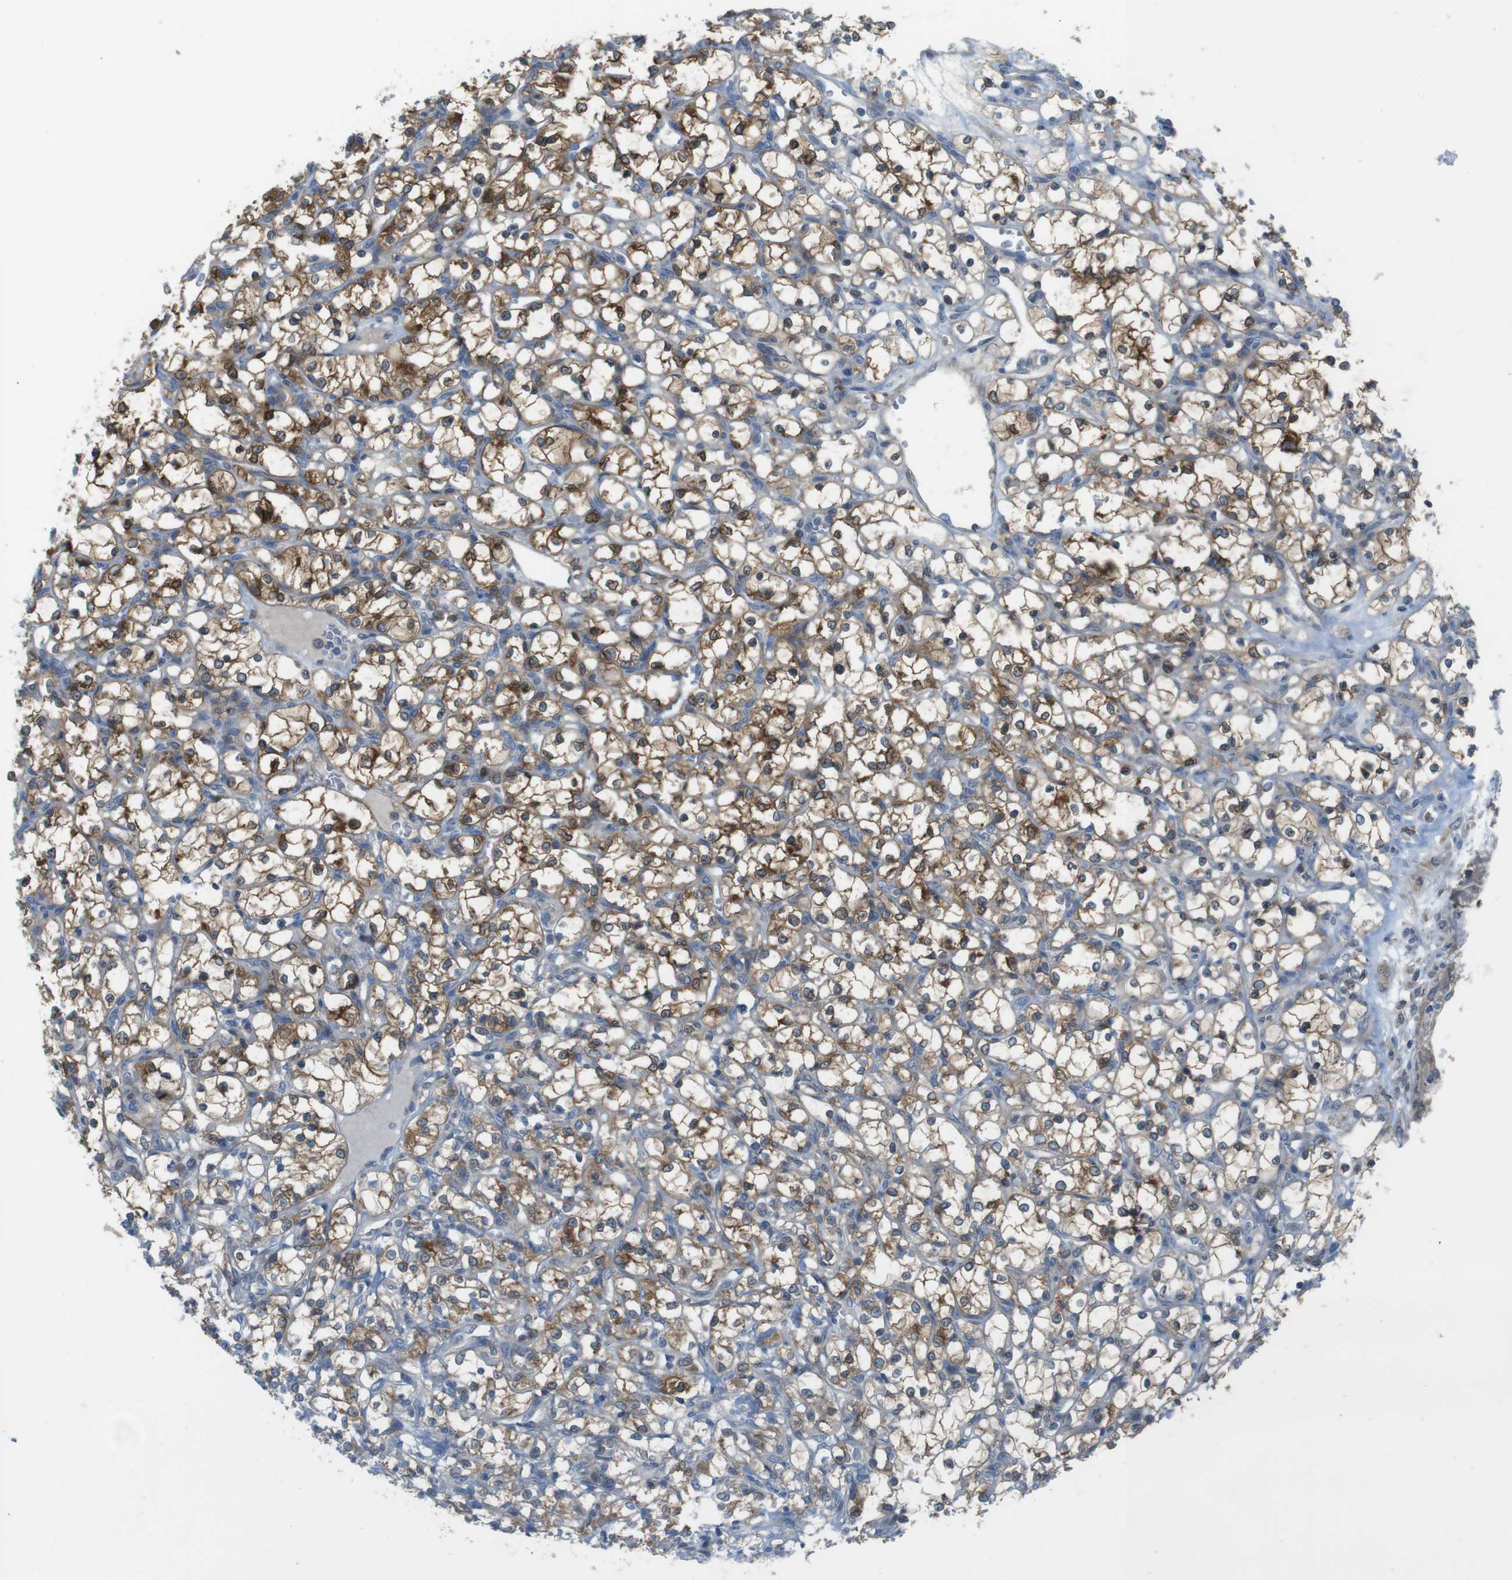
{"staining": {"intensity": "moderate", "quantity": ">75%", "location": "cytoplasmic/membranous"}, "tissue": "renal cancer", "cell_type": "Tumor cells", "image_type": "cancer", "snomed": [{"axis": "morphology", "description": "Adenocarcinoma, NOS"}, {"axis": "topography", "description": "Kidney"}], "caption": "Renal cancer (adenocarcinoma) stained for a protein exhibits moderate cytoplasmic/membranous positivity in tumor cells. Using DAB (3,3'-diaminobenzidine) (brown) and hematoxylin (blue) stains, captured at high magnification using brightfield microscopy.", "gene": "MTHFD1", "patient": {"sex": "female", "age": 69}}